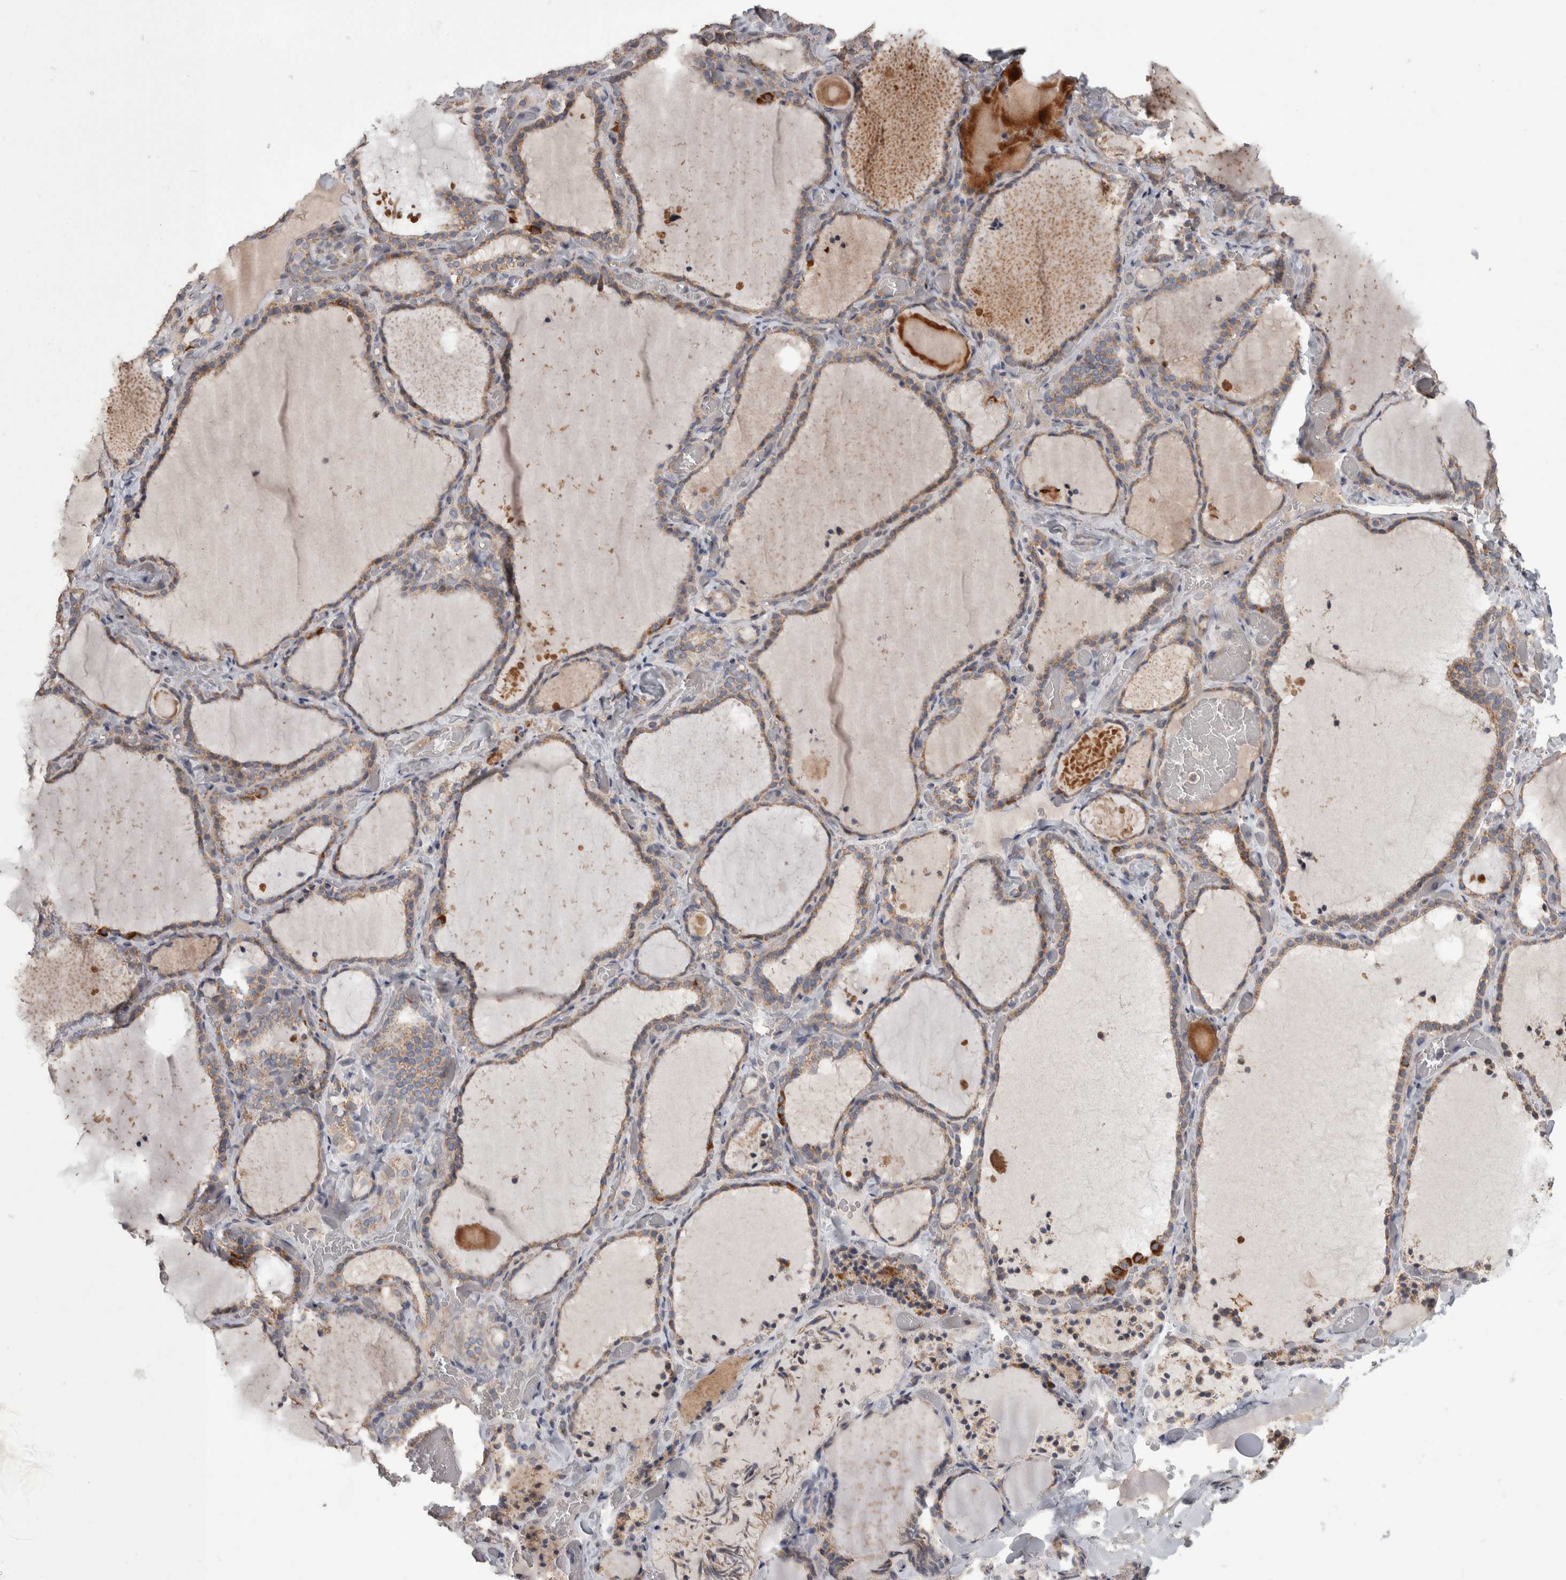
{"staining": {"intensity": "moderate", "quantity": ">75%", "location": "cytoplasmic/membranous"}, "tissue": "thyroid gland", "cell_type": "Glandular cells", "image_type": "normal", "snomed": [{"axis": "morphology", "description": "Normal tissue, NOS"}, {"axis": "topography", "description": "Thyroid gland"}], "caption": "A high-resolution image shows immunohistochemistry staining of benign thyroid gland, which exhibits moderate cytoplasmic/membranous positivity in approximately >75% of glandular cells. Using DAB (3,3'-diaminobenzidine) (brown) and hematoxylin (blue) stains, captured at high magnification using brightfield microscopy.", "gene": "SCO1", "patient": {"sex": "female", "age": 22}}